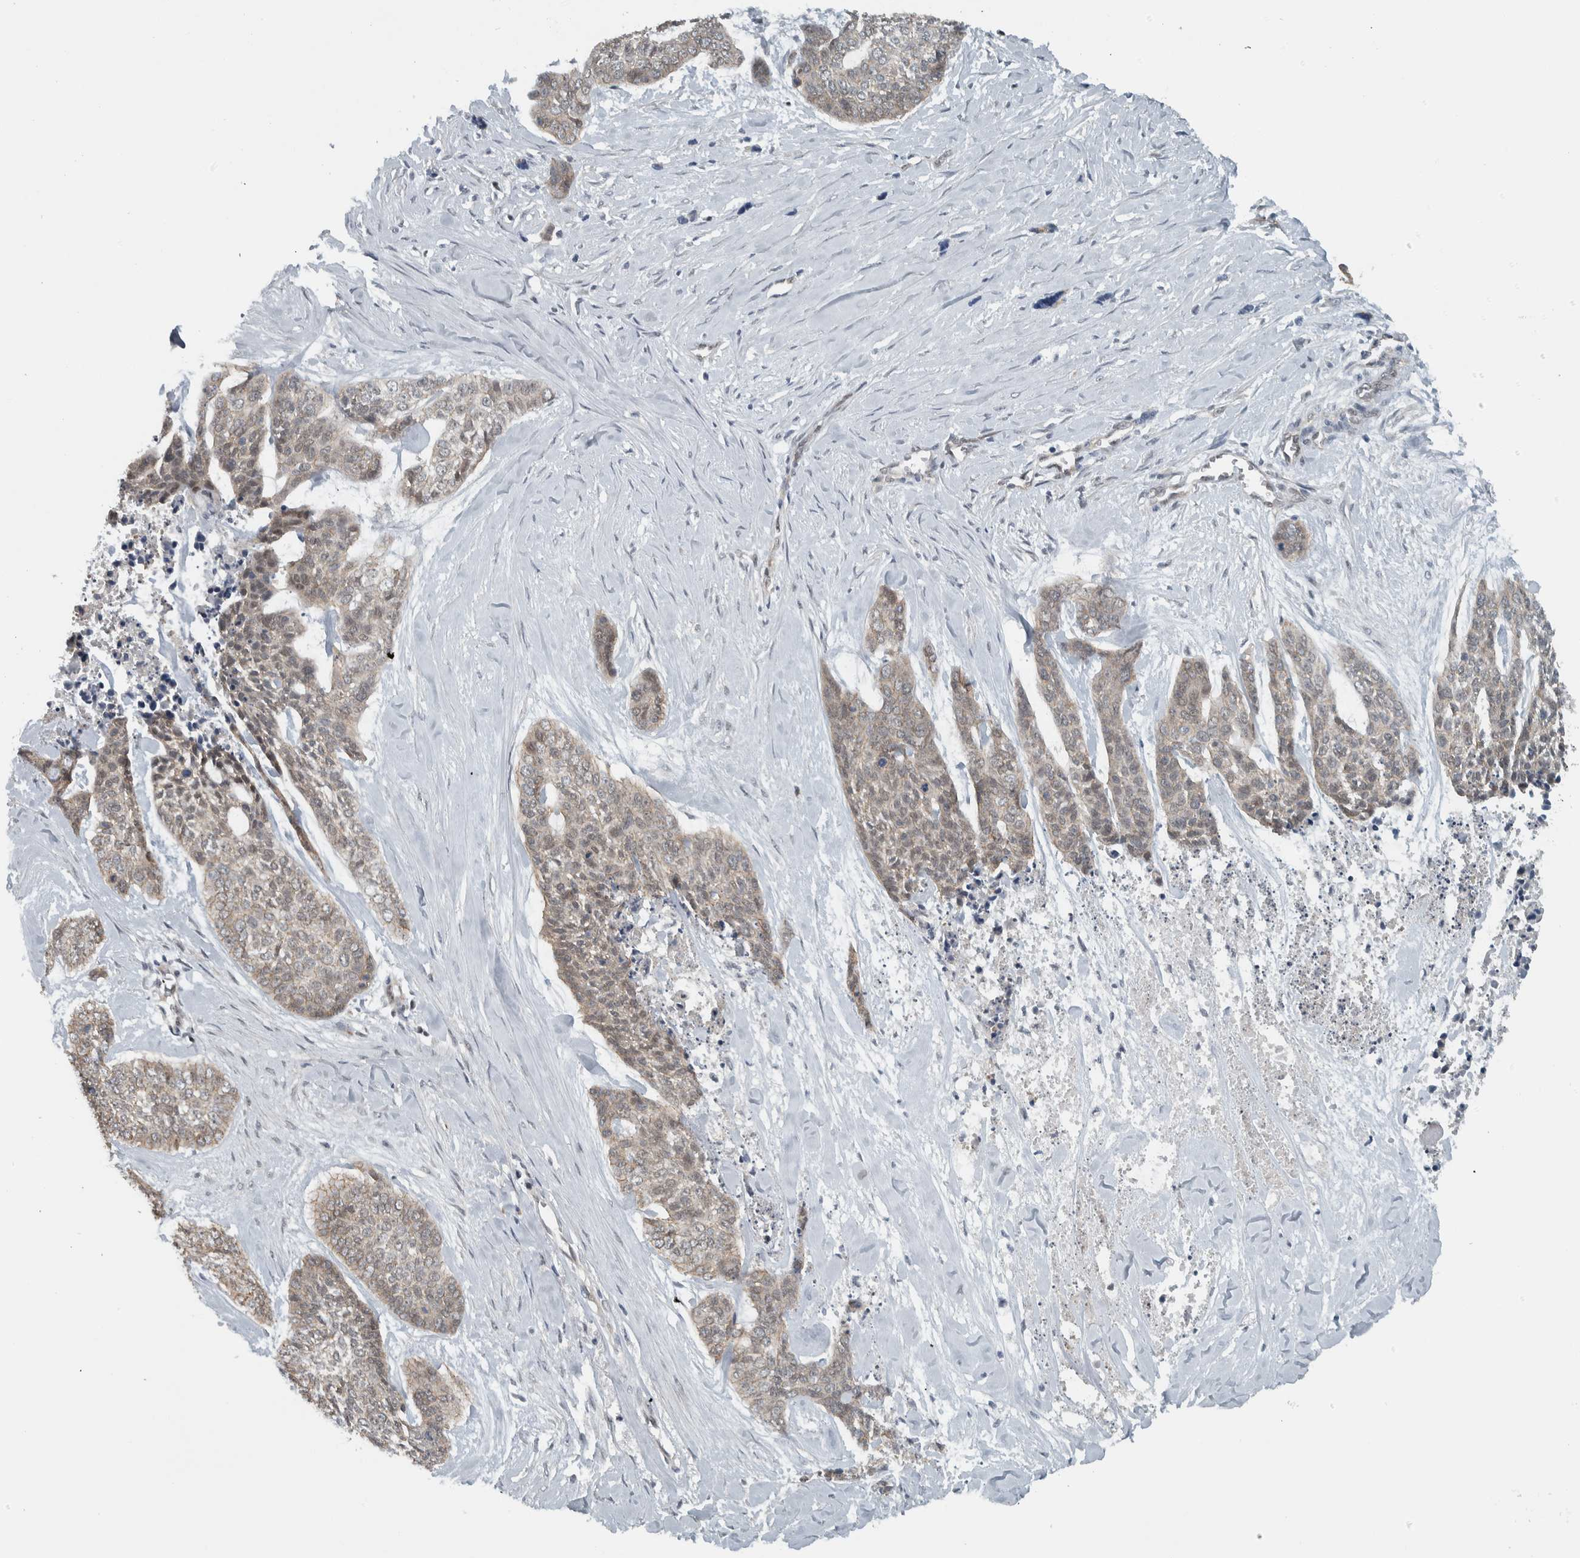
{"staining": {"intensity": "weak", "quantity": ">75%", "location": "cytoplasmic/membranous"}, "tissue": "skin cancer", "cell_type": "Tumor cells", "image_type": "cancer", "snomed": [{"axis": "morphology", "description": "Basal cell carcinoma"}, {"axis": "topography", "description": "Skin"}], "caption": "This histopathology image exhibits basal cell carcinoma (skin) stained with immunohistochemistry to label a protein in brown. The cytoplasmic/membranous of tumor cells show weak positivity for the protein. Nuclei are counter-stained blue.", "gene": "ADPRM", "patient": {"sex": "female", "age": 64}}